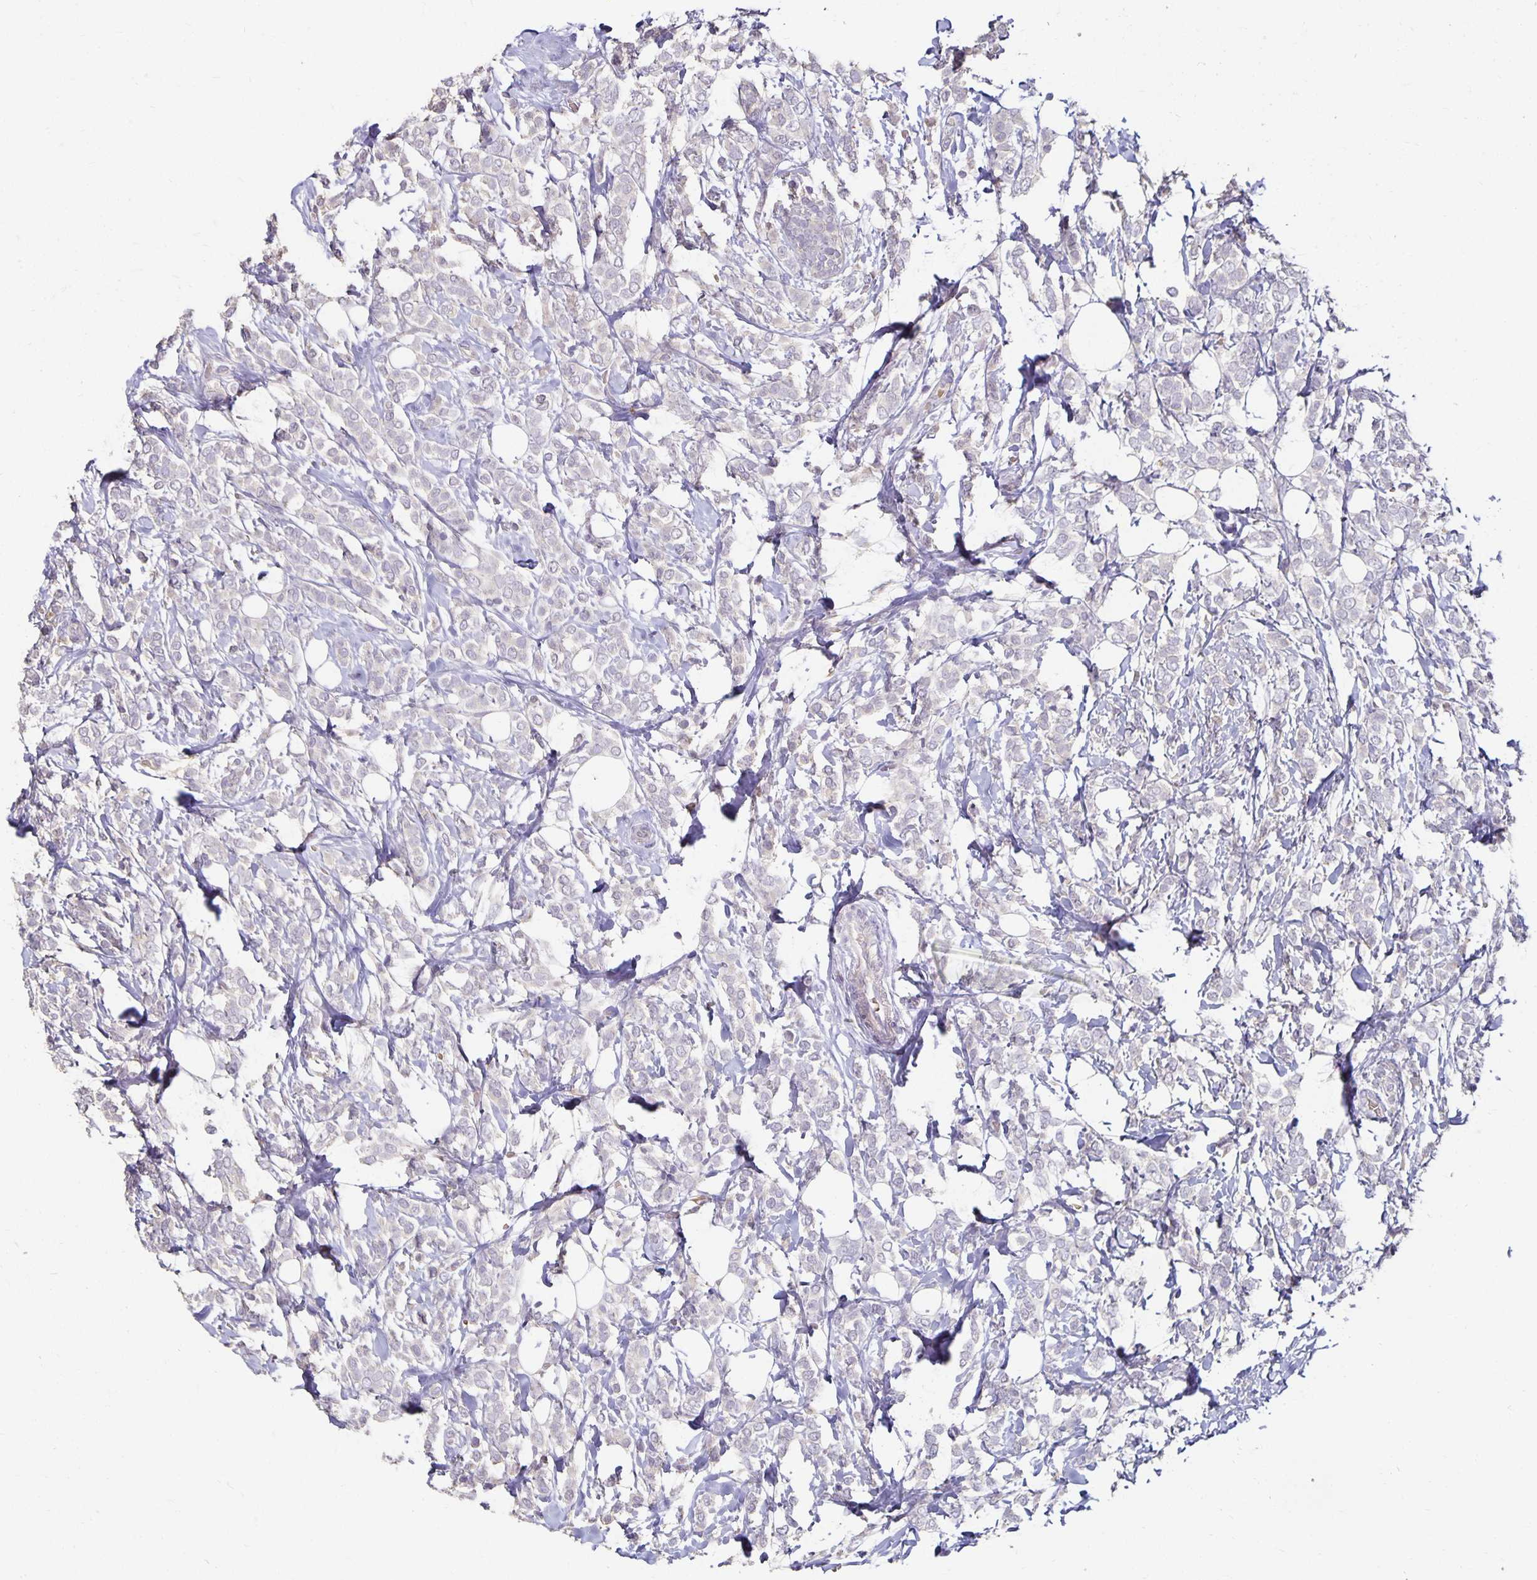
{"staining": {"intensity": "negative", "quantity": "none", "location": "none"}, "tissue": "breast cancer", "cell_type": "Tumor cells", "image_type": "cancer", "snomed": [{"axis": "morphology", "description": "Lobular carcinoma"}, {"axis": "topography", "description": "Breast"}], "caption": "Histopathology image shows no protein expression in tumor cells of breast cancer tissue.", "gene": "CST6", "patient": {"sex": "female", "age": 49}}